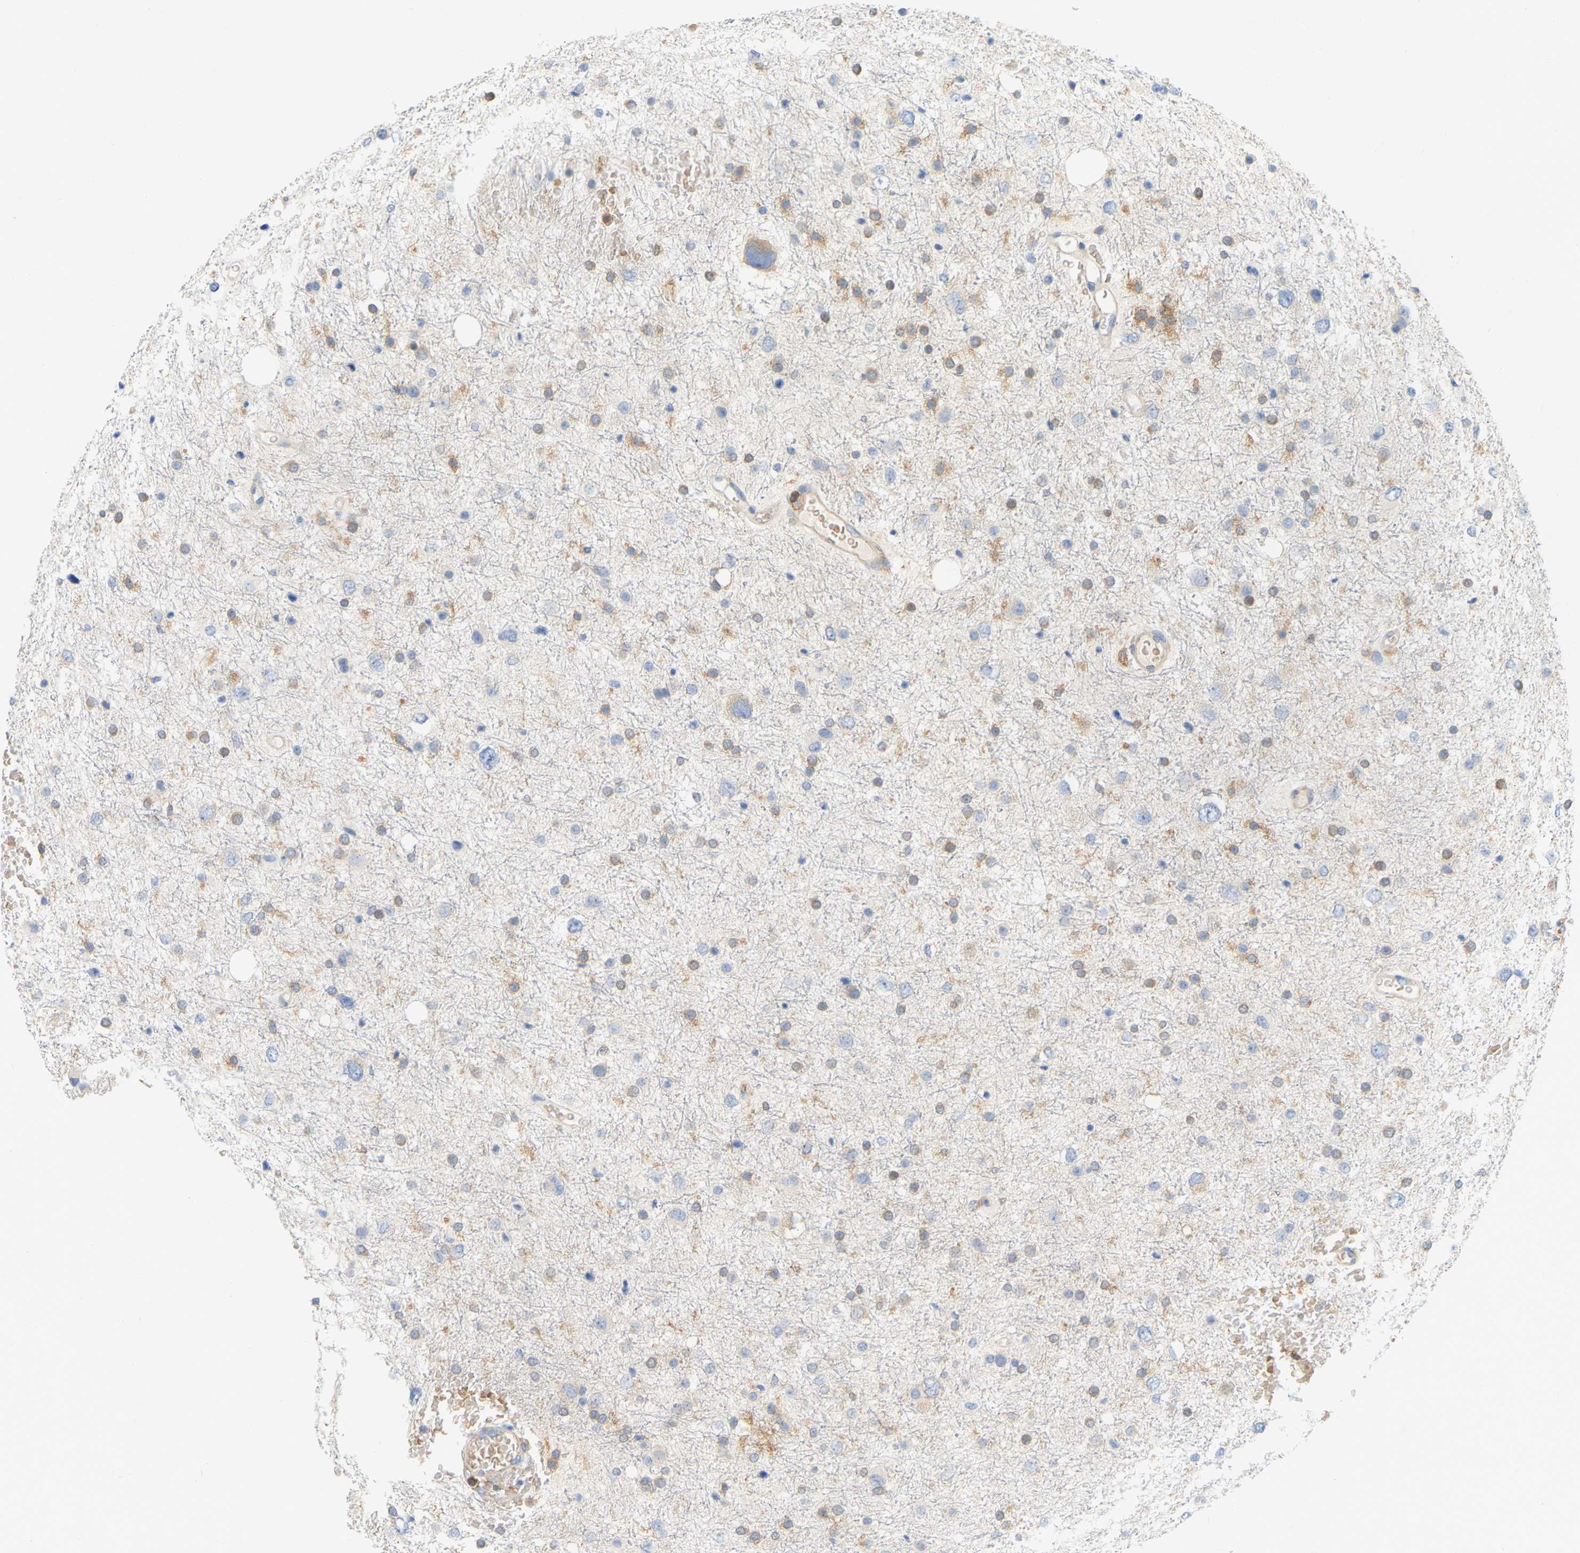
{"staining": {"intensity": "moderate", "quantity": "25%-75%", "location": "cytoplasmic/membranous"}, "tissue": "glioma", "cell_type": "Tumor cells", "image_type": "cancer", "snomed": [{"axis": "morphology", "description": "Glioma, malignant, Low grade"}, {"axis": "topography", "description": "Brain"}], "caption": "IHC image of glioma stained for a protein (brown), which displays medium levels of moderate cytoplasmic/membranous staining in approximately 25%-75% of tumor cells.", "gene": "AKAP13", "patient": {"sex": "female", "age": 37}}